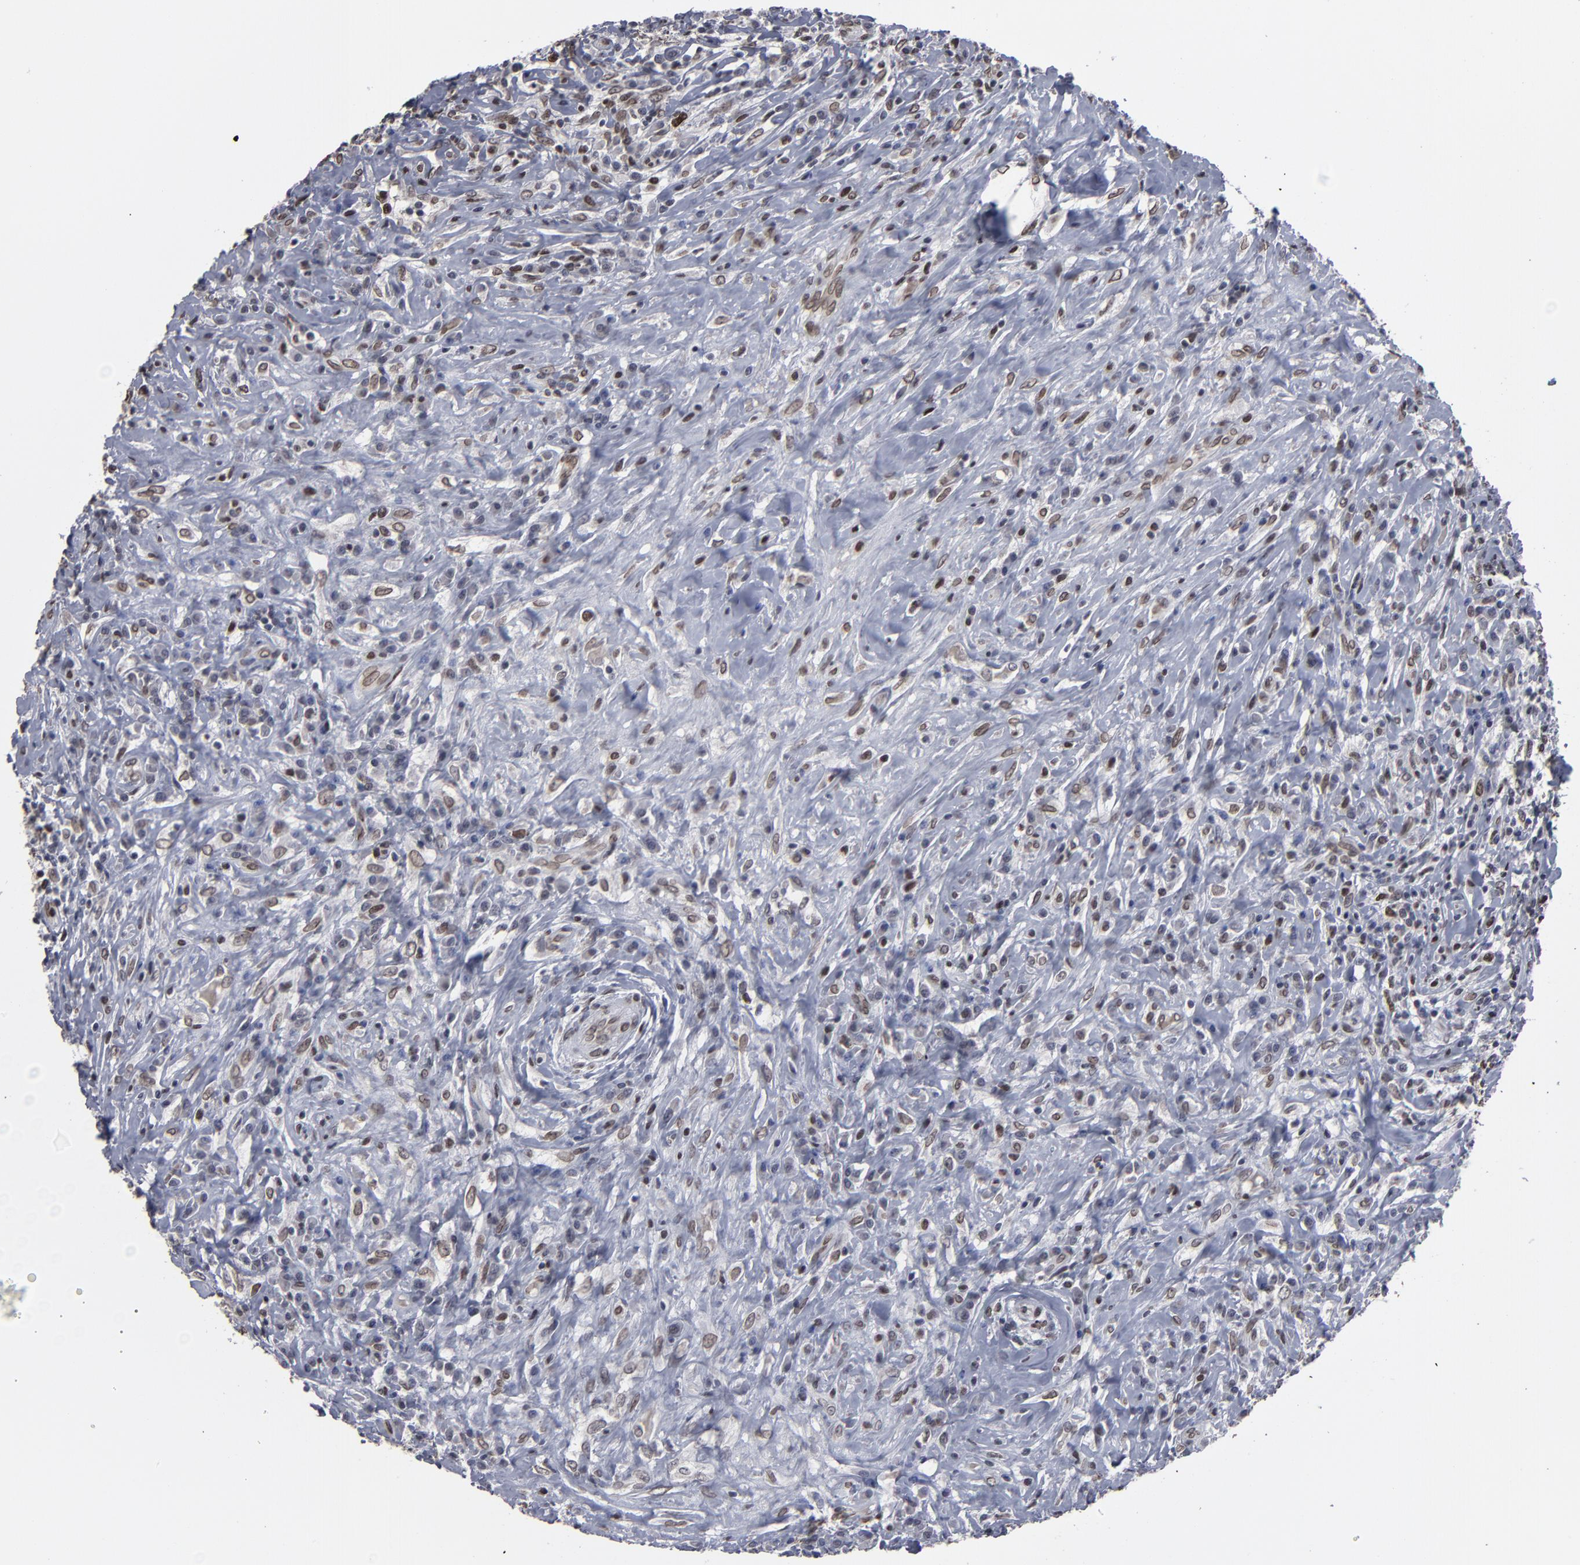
{"staining": {"intensity": "weak", "quantity": "<25%", "location": "nuclear"}, "tissue": "lymphoma", "cell_type": "Tumor cells", "image_type": "cancer", "snomed": [{"axis": "morphology", "description": "Hodgkin's disease, NOS"}, {"axis": "topography", "description": "Lymph node"}], "caption": "High magnification brightfield microscopy of lymphoma stained with DAB (3,3'-diaminobenzidine) (brown) and counterstained with hematoxylin (blue): tumor cells show no significant expression. (Immunohistochemistry (ihc), brightfield microscopy, high magnification).", "gene": "BAZ1A", "patient": {"sex": "female", "age": 25}}